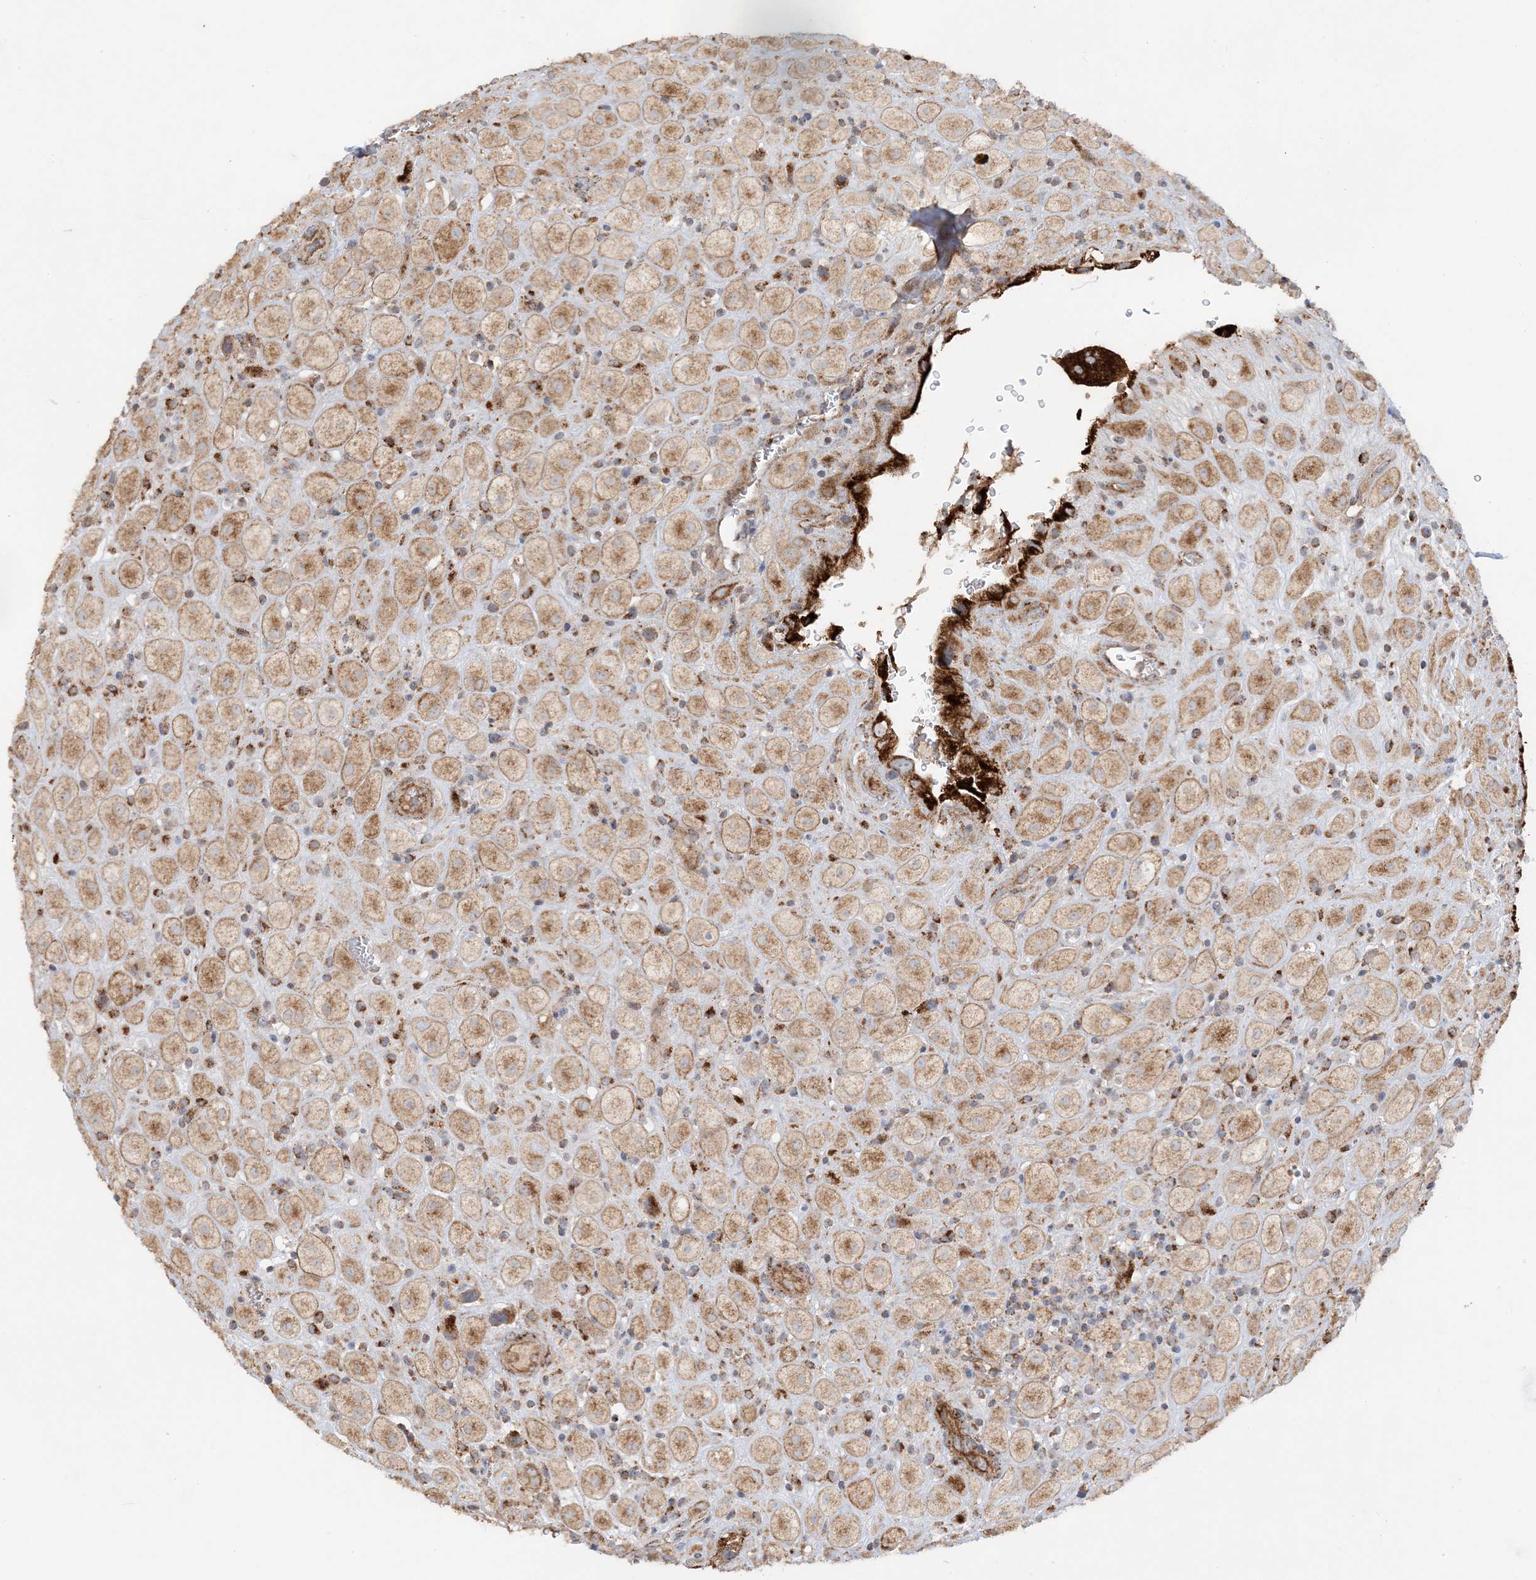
{"staining": {"intensity": "moderate", "quantity": ">75%", "location": "cytoplasmic/membranous"}, "tissue": "placenta", "cell_type": "Decidual cells", "image_type": "normal", "snomed": [{"axis": "morphology", "description": "Normal tissue, NOS"}, {"axis": "topography", "description": "Placenta"}], "caption": "A brown stain labels moderate cytoplasmic/membranous expression of a protein in decidual cells of unremarkable human placenta.", "gene": "NDUFAF3", "patient": {"sex": "female", "age": 35}}